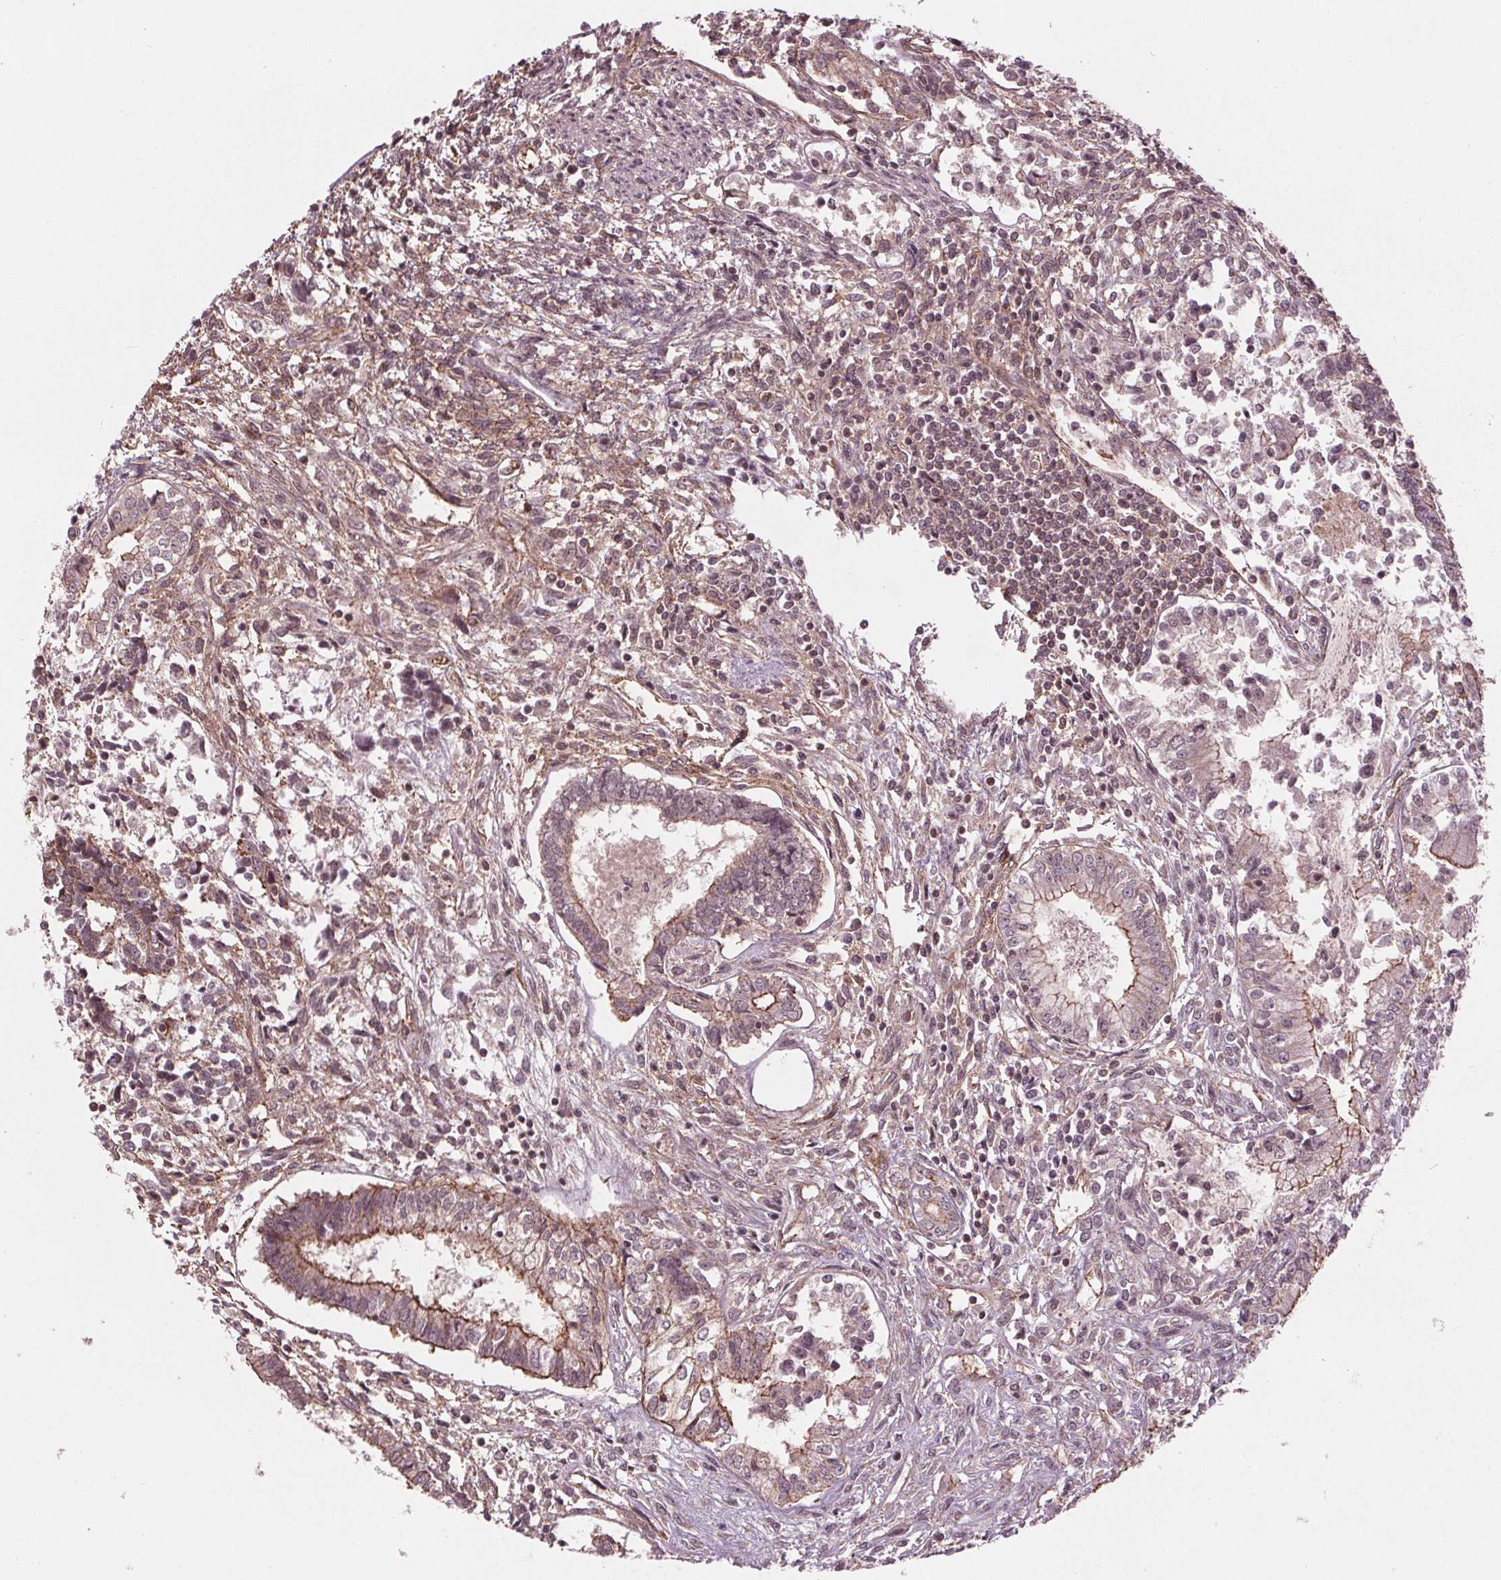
{"staining": {"intensity": "moderate", "quantity": "<25%", "location": "cytoplasmic/membranous"}, "tissue": "testis cancer", "cell_type": "Tumor cells", "image_type": "cancer", "snomed": [{"axis": "morphology", "description": "Carcinoma, Embryonal, NOS"}, {"axis": "topography", "description": "Testis"}], "caption": "Testis embryonal carcinoma tissue reveals moderate cytoplasmic/membranous positivity in approximately <25% of tumor cells", "gene": "BTBD1", "patient": {"sex": "male", "age": 37}}